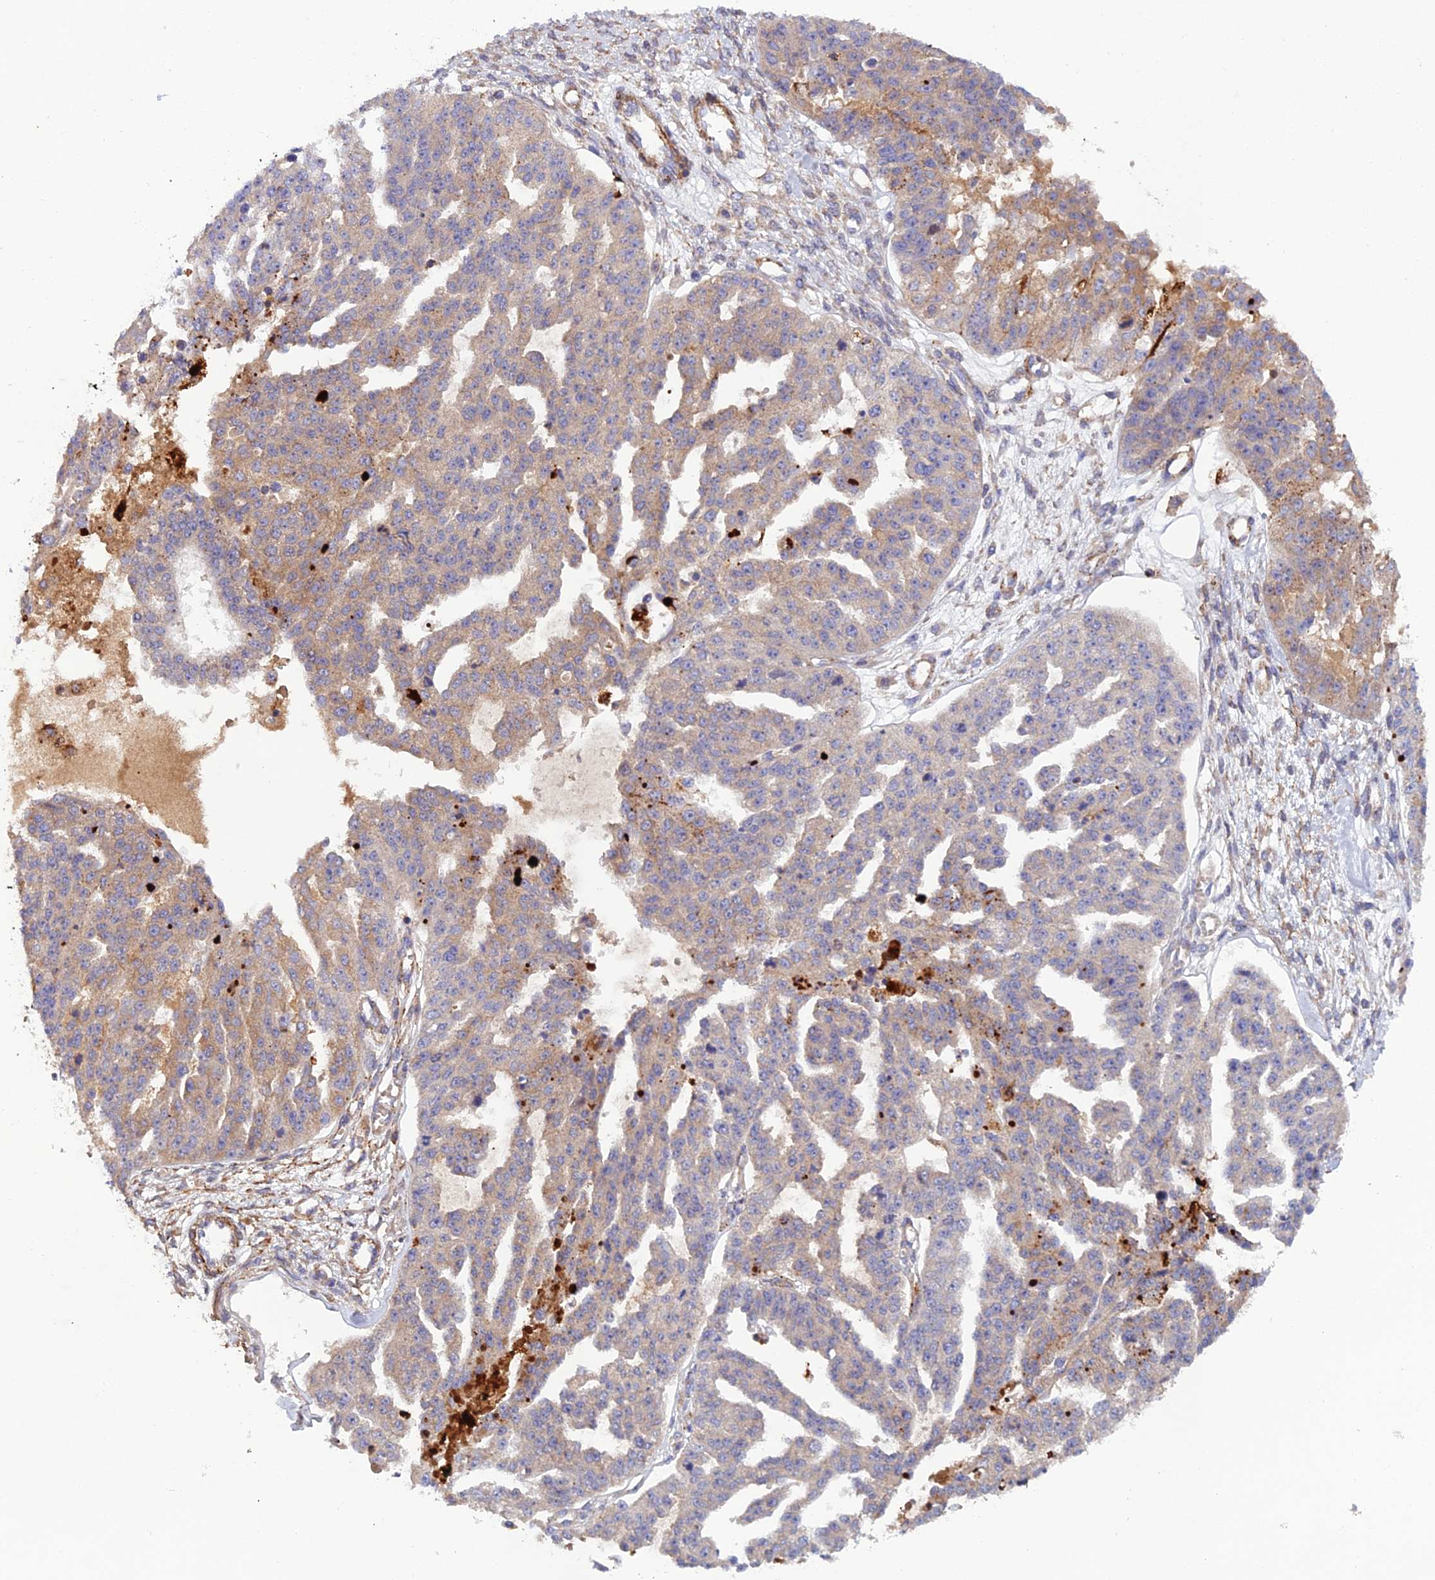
{"staining": {"intensity": "moderate", "quantity": "25%-75%", "location": "cytoplasmic/membranous"}, "tissue": "ovarian cancer", "cell_type": "Tumor cells", "image_type": "cancer", "snomed": [{"axis": "morphology", "description": "Cystadenocarcinoma, serous, NOS"}, {"axis": "topography", "description": "Ovary"}], "caption": "Protein expression analysis of serous cystadenocarcinoma (ovarian) exhibits moderate cytoplasmic/membranous expression in about 25%-75% of tumor cells. (Brightfield microscopy of DAB IHC at high magnification).", "gene": "RALGAPA2", "patient": {"sex": "female", "age": 58}}